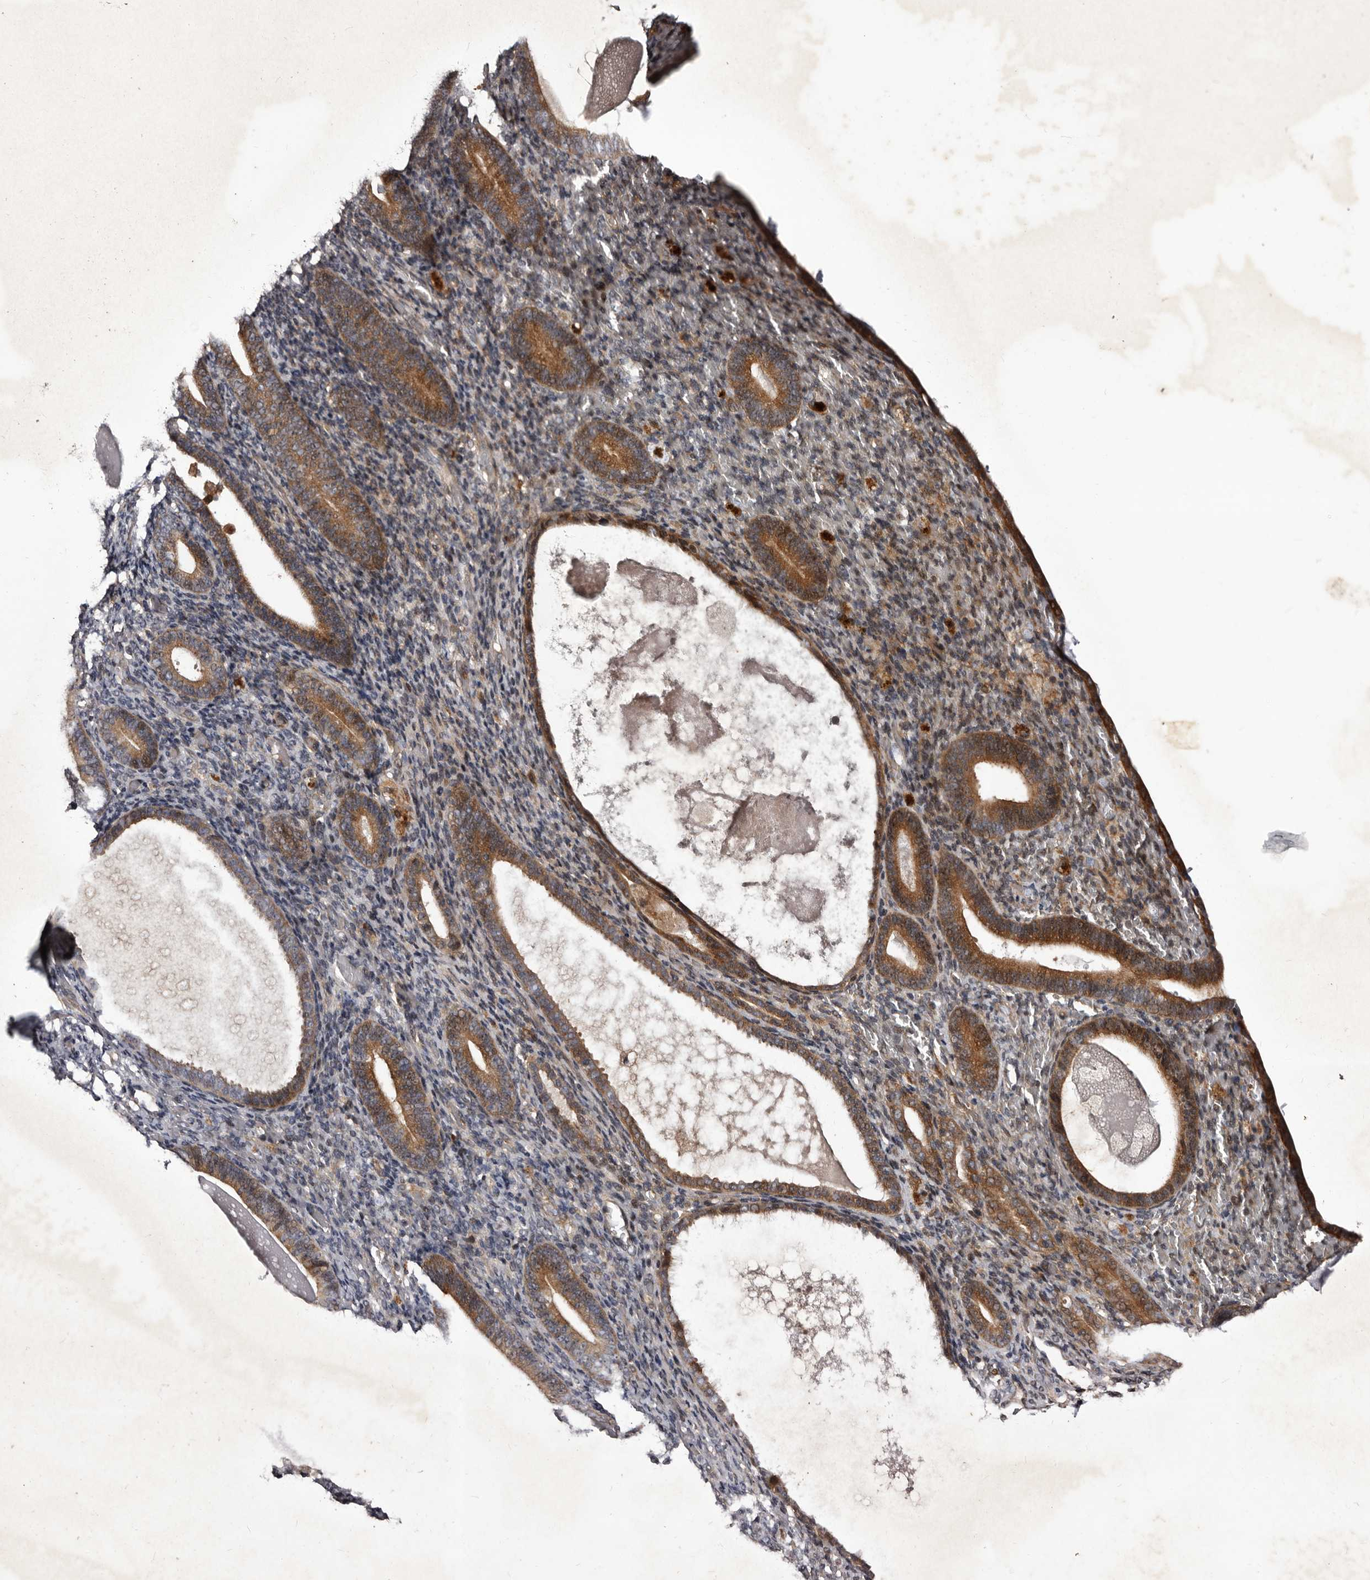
{"staining": {"intensity": "weak", "quantity": "<25%", "location": "cytoplasmic/membranous"}, "tissue": "endometrium", "cell_type": "Cells in endometrial stroma", "image_type": "normal", "snomed": [{"axis": "morphology", "description": "Normal tissue, NOS"}, {"axis": "topography", "description": "Endometrium"}], "caption": "Endometrium was stained to show a protein in brown. There is no significant staining in cells in endometrial stroma. (Stains: DAB IHC with hematoxylin counter stain, Microscopy: brightfield microscopy at high magnification).", "gene": "MKRN3", "patient": {"sex": "female", "age": 51}}